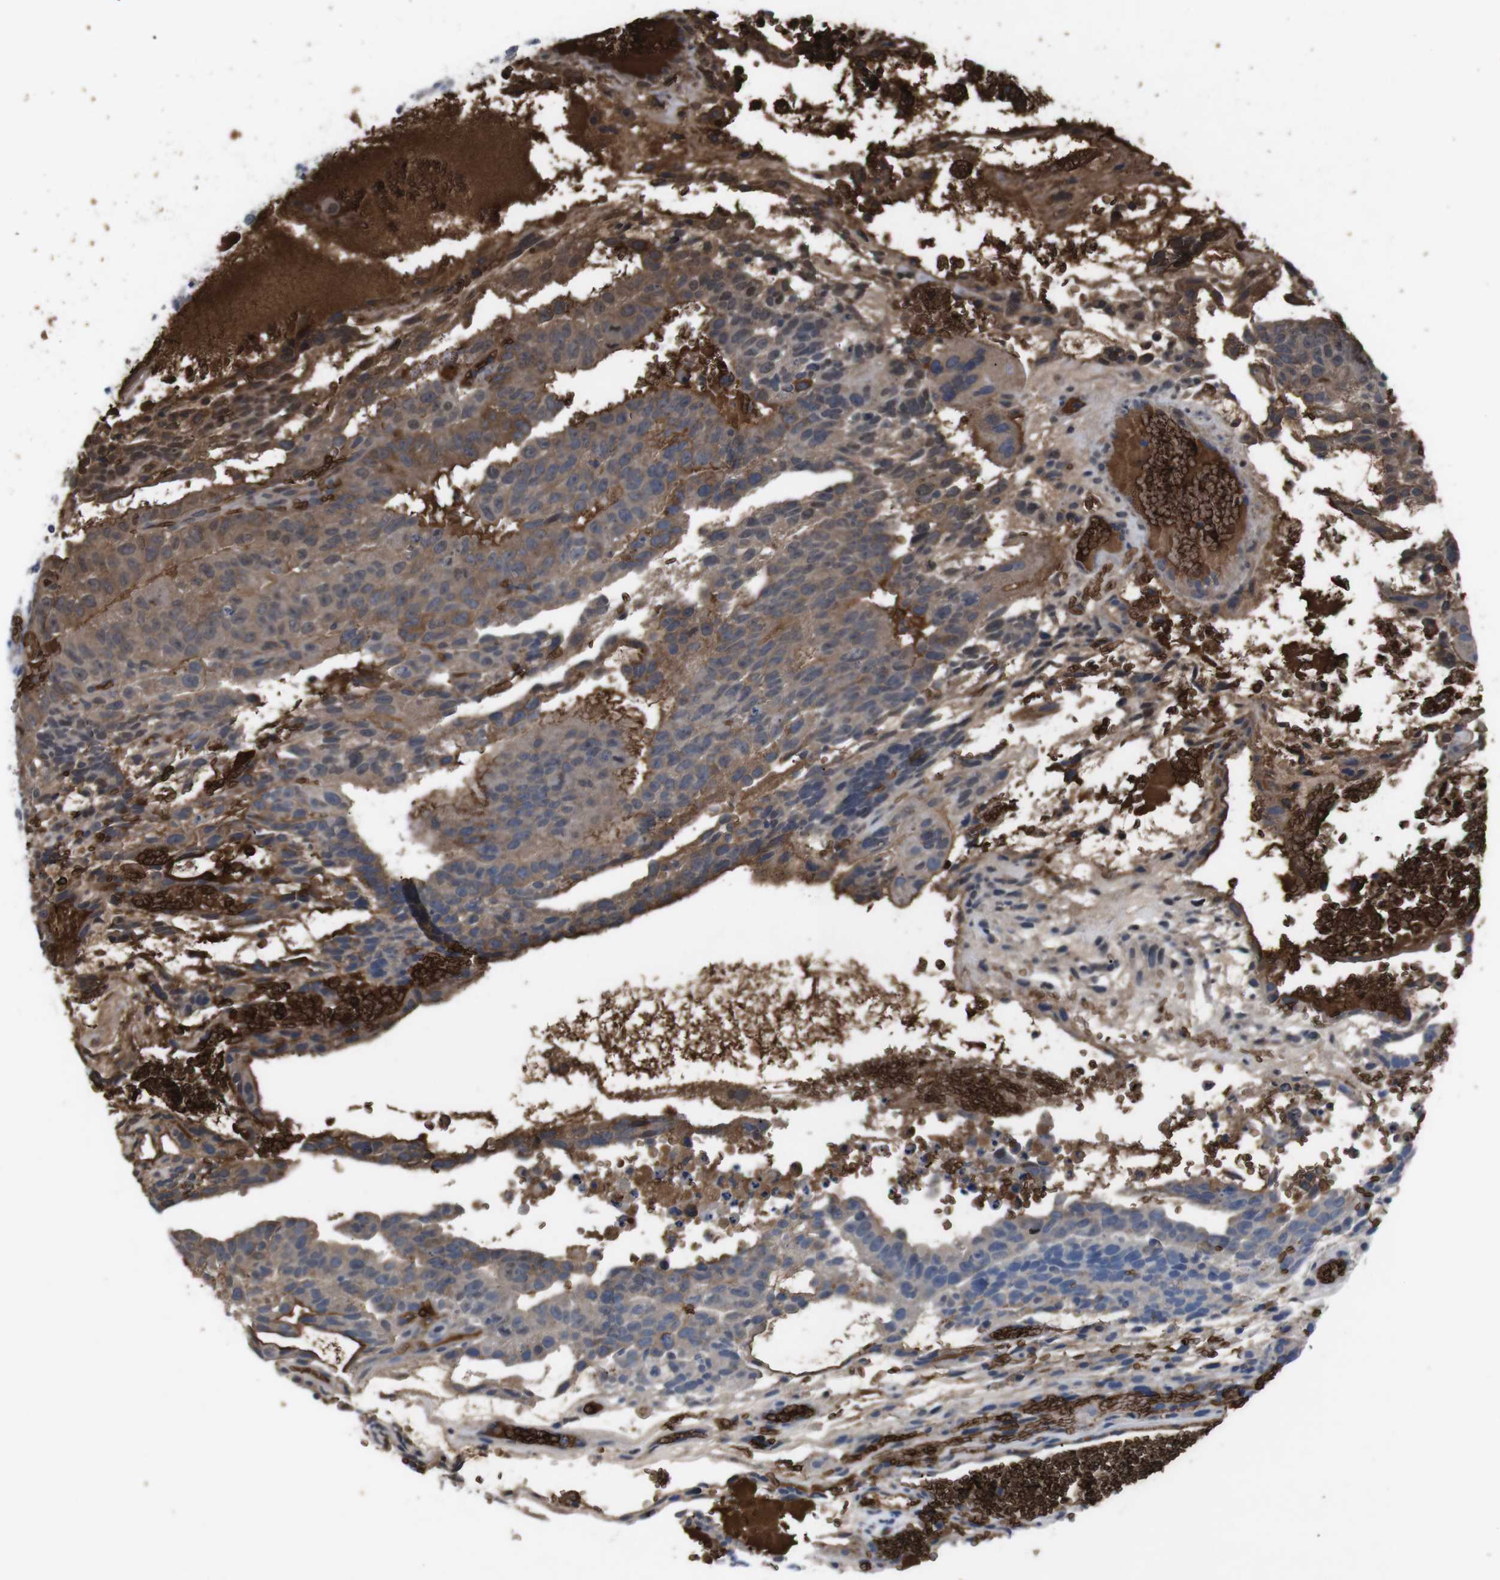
{"staining": {"intensity": "moderate", "quantity": ">75%", "location": "cytoplasmic/membranous"}, "tissue": "testis cancer", "cell_type": "Tumor cells", "image_type": "cancer", "snomed": [{"axis": "morphology", "description": "Seminoma, NOS"}, {"axis": "morphology", "description": "Carcinoma, Embryonal, NOS"}, {"axis": "topography", "description": "Testis"}], "caption": "Tumor cells show medium levels of moderate cytoplasmic/membranous expression in approximately >75% of cells in testis cancer (embryonal carcinoma). The protein is stained brown, and the nuclei are stained in blue (DAB IHC with brightfield microscopy, high magnification).", "gene": "SPTB", "patient": {"sex": "male", "age": 52}}